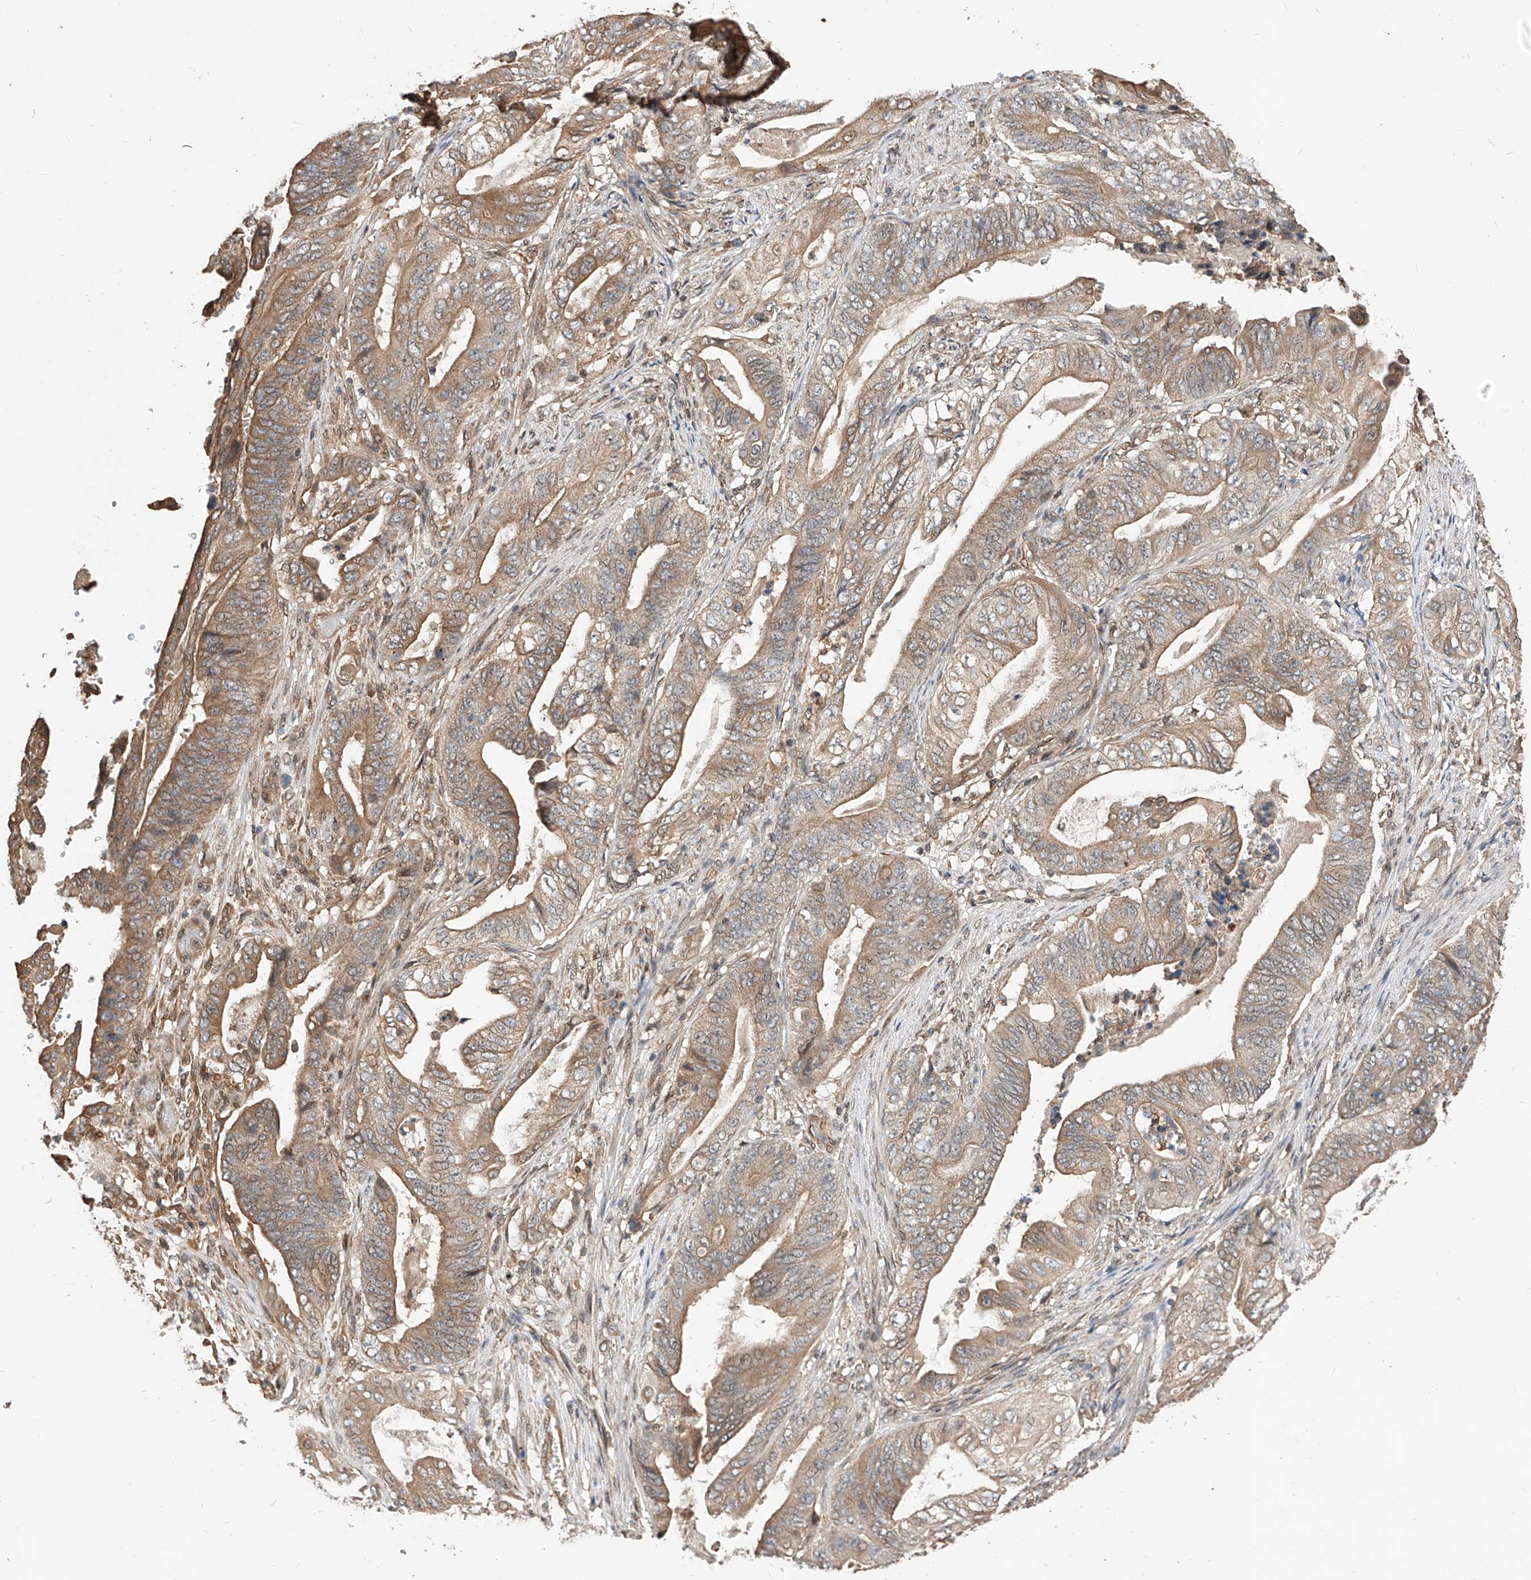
{"staining": {"intensity": "moderate", "quantity": ">75%", "location": "cytoplasmic/membranous"}, "tissue": "stomach cancer", "cell_type": "Tumor cells", "image_type": "cancer", "snomed": [{"axis": "morphology", "description": "Adenocarcinoma, NOS"}, {"axis": "topography", "description": "Stomach"}], "caption": "An immunohistochemistry micrograph of neoplastic tissue is shown. Protein staining in brown shows moderate cytoplasmic/membranous positivity in adenocarcinoma (stomach) within tumor cells.", "gene": "RILPL2", "patient": {"sex": "female", "age": 73}}